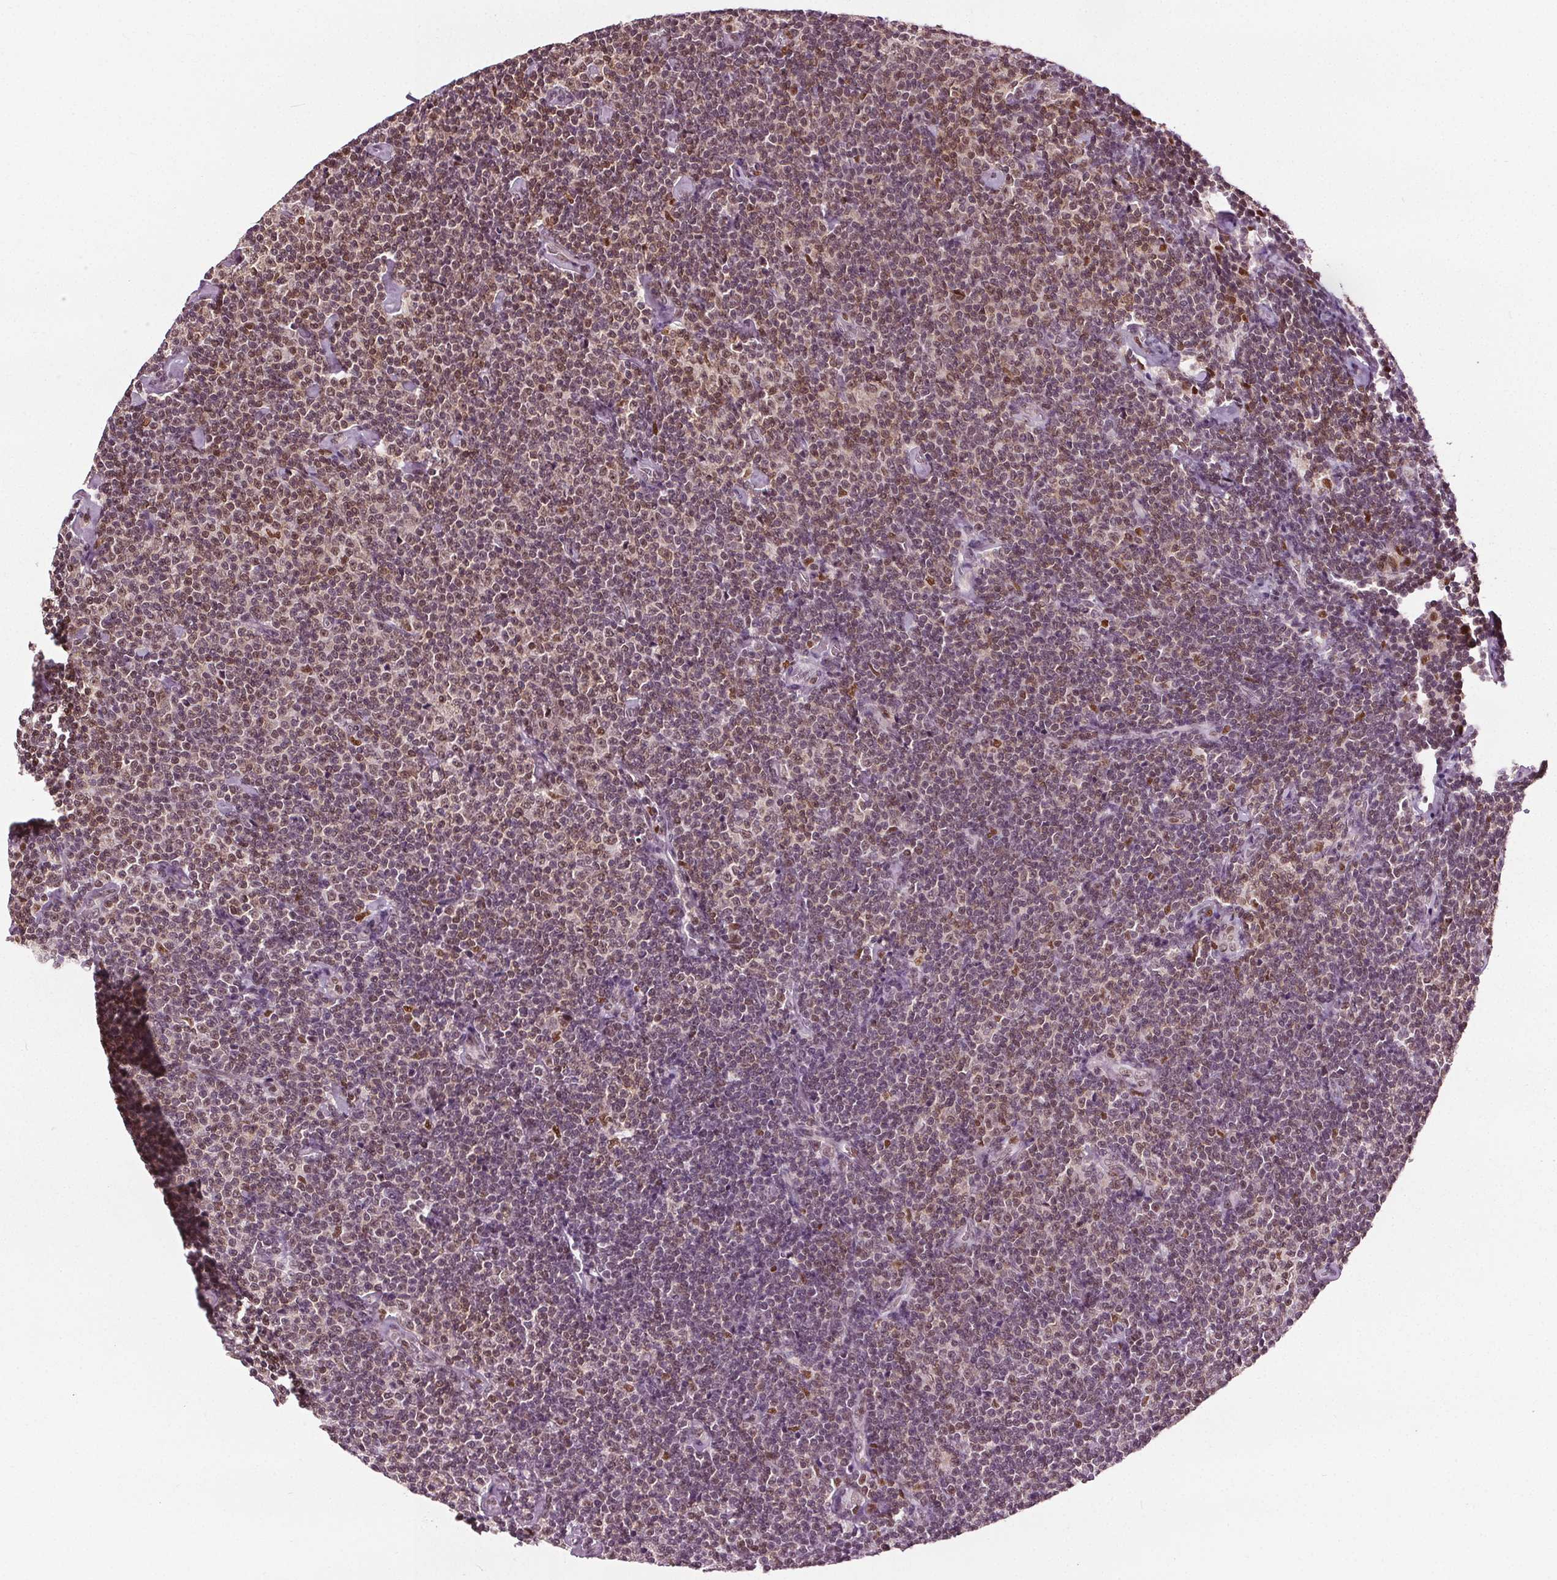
{"staining": {"intensity": "moderate", "quantity": "25%-75%", "location": "nuclear"}, "tissue": "lymphoma", "cell_type": "Tumor cells", "image_type": "cancer", "snomed": [{"axis": "morphology", "description": "Malignant lymphoma, non-Hodgkin's type, Low grade"}, {"axis": "topography", "description": "Lymph node"}], "caption": "Lymphoma stained for a protein (brown) exhibits moderate nuclear positive staining in approximately 25%-75% of tumor cells.", "gene": "DDX11", "patient": {"sex": "male", "age": 81}}